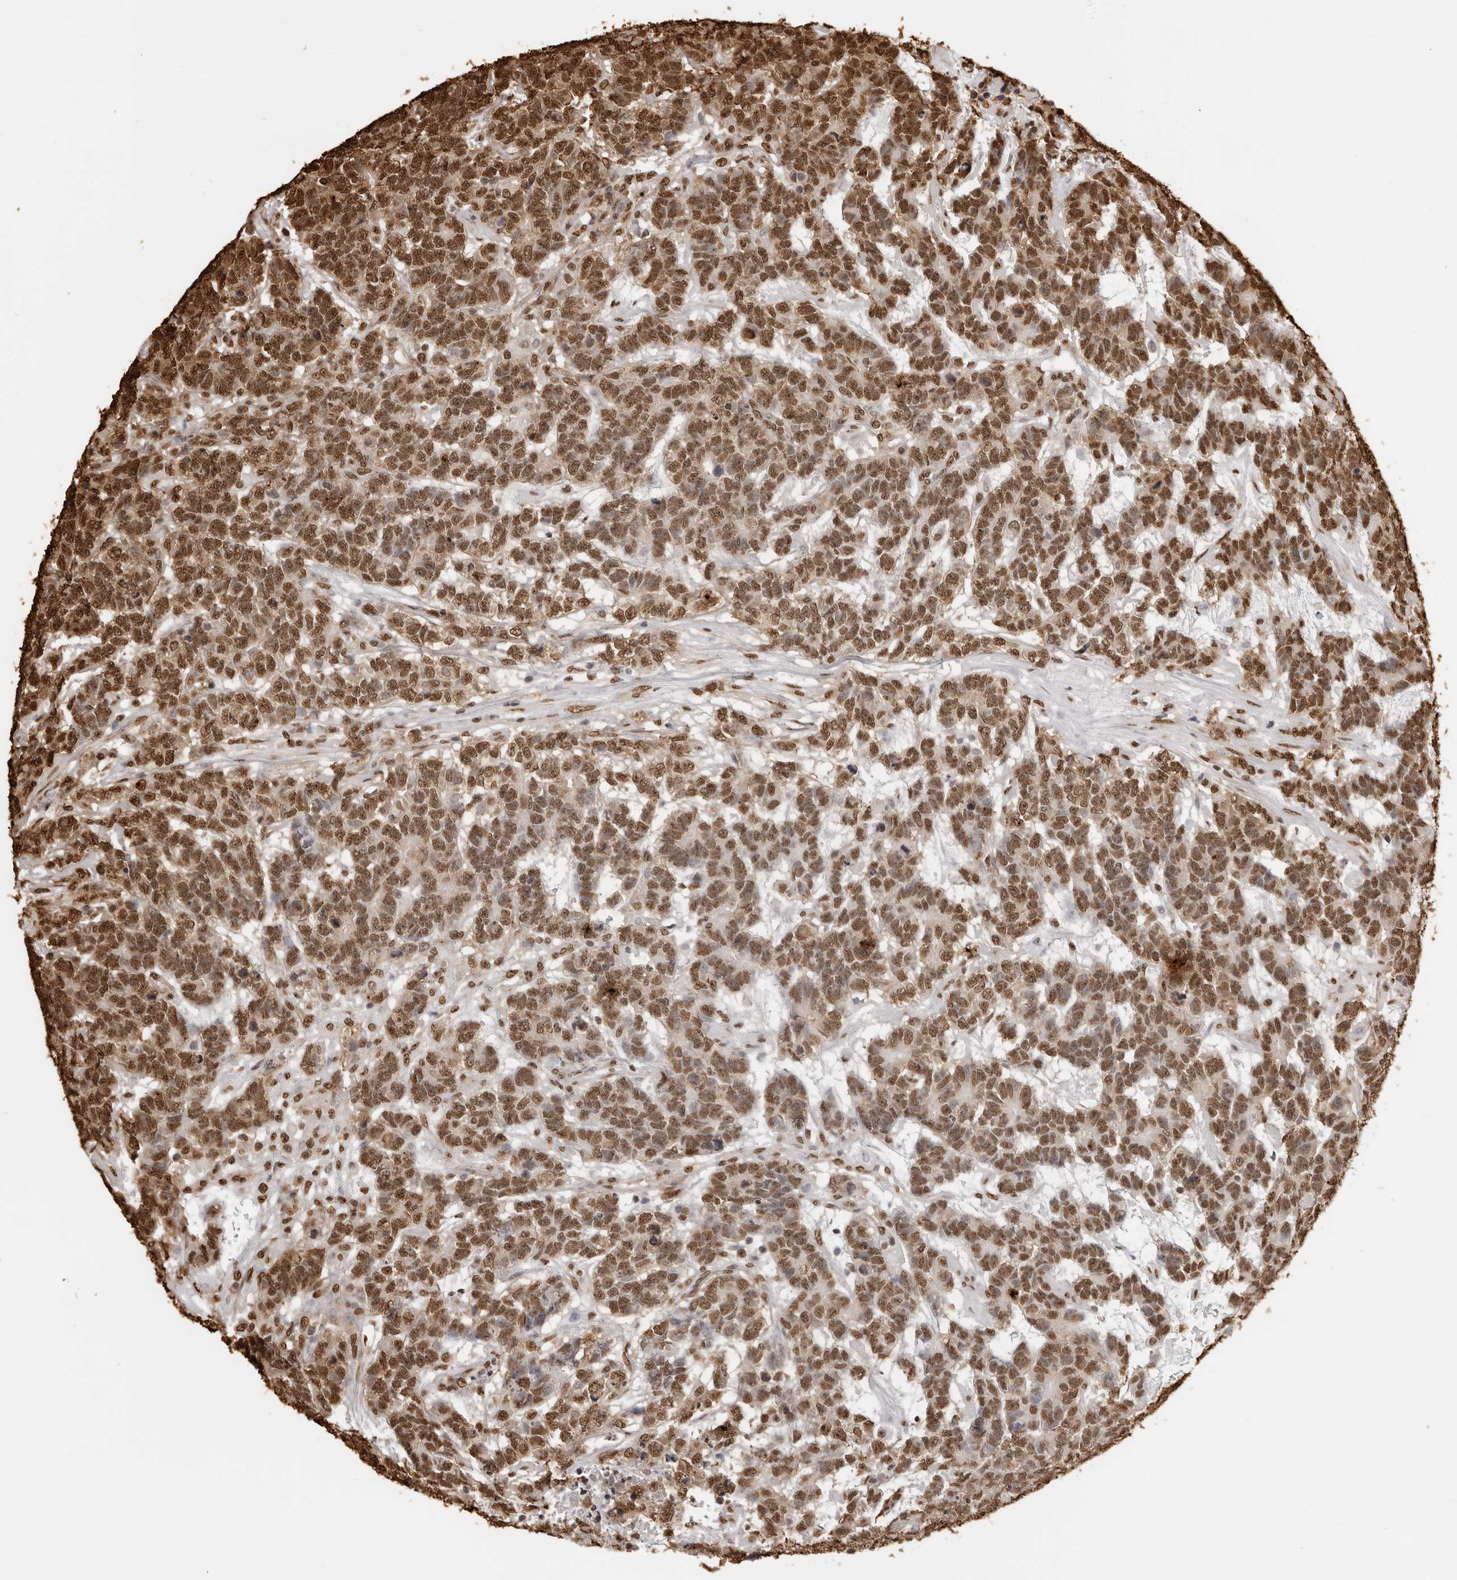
{"staining": {"intensity": "moderate", "quantity": ">75%", "location": "nuclear"}, "tissue": "testis cancer", "cell_type": "Tumor cells", "image_type": "cancer", "snomed": [{"axis": "morphology", "description": "Carcinoma, Embryonal, NOS"}, {"axis": "topography", "description": "Testis"}], "caption": "Human testis cancer (embryonal carcinoma) stained for a protein (brown) reveals moderate nuclear positive expression in approximately >75% of tumor cells.", "gene": "ZFP91", "patient": {"sex": "male", "age": 26}}